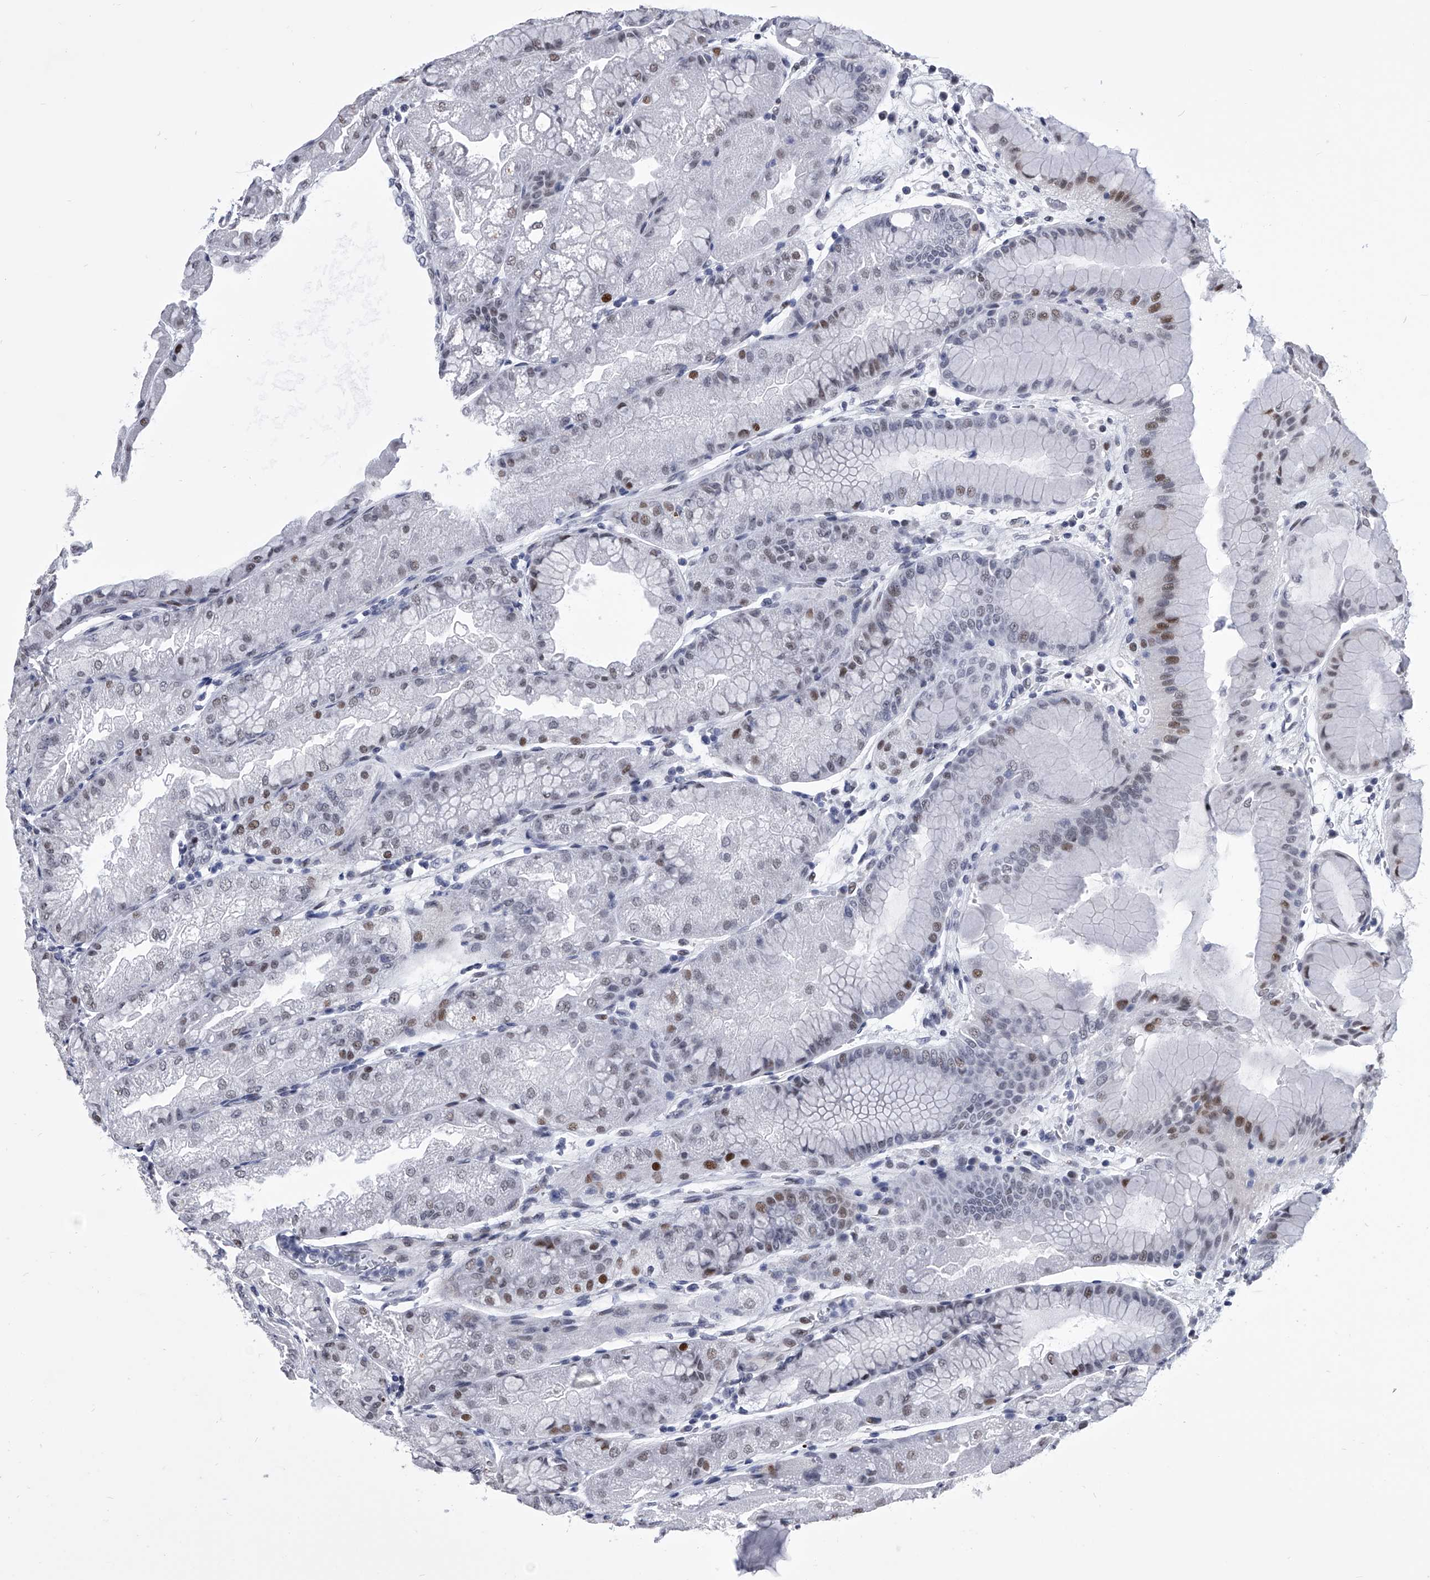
{"staining": {"intensity": "moderate", "quantity": "<25%", "location": "nuclear"}, "tissue": "stomach", "cell_type": "Glandular cells", "image_type": "normal", "snomed": [{"axis": "morphology", "description": "Normal tissue, NOS"}, {"axis": "topography", "description": "Stomach, upper"}], "caption": "Protein expression analysis of normal stomach reveals moderate nuclear staining in approximately <25% of glandular cells. Using DAB (3,3'-diaminobenzidine) (brown) and hematoxylin (blue) stains, captured at high magnification using brightfield microscopy.", "gene": "CMTR1", "patient": {"sex": "male", "age": 47}}